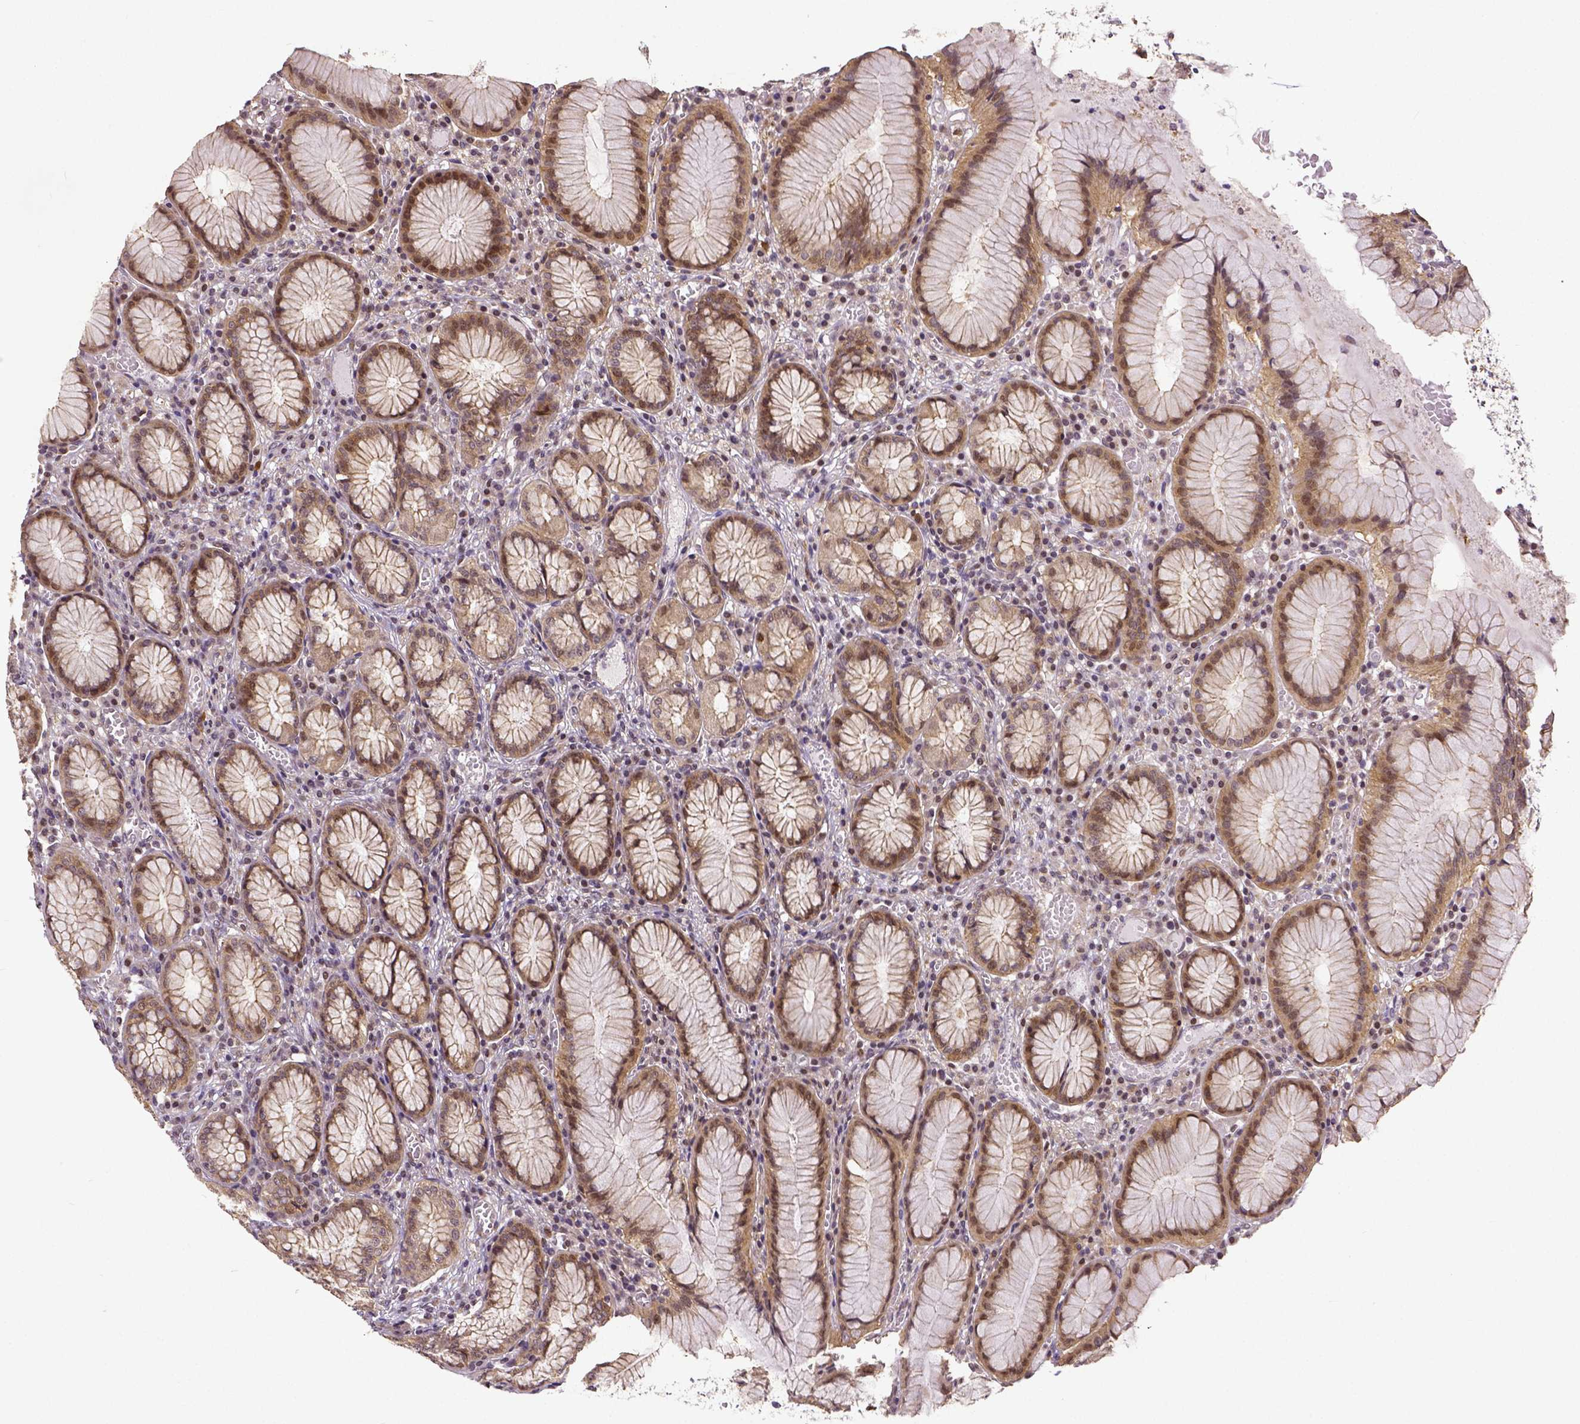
{"staining": {"intensity": "weak", "quantity": ">75%", "location": "cytoplasmic/membranous"}, "tissue": "stomach", "cell_type": "Glandular cells", "image_type": "normal", "snomed": [{"axis": "morphology", "description": "Normal tissue, NOS"}, {"axis": "topography", "description": "Stomach"}], "caption": "IHC of unremarkable stomach exhibits low levels of weak cytoplasmic/membranous positivity in approximately >75% of glandular cells.", "gene": "DICER1", "patient": {"sex": "male", "age": 55}}